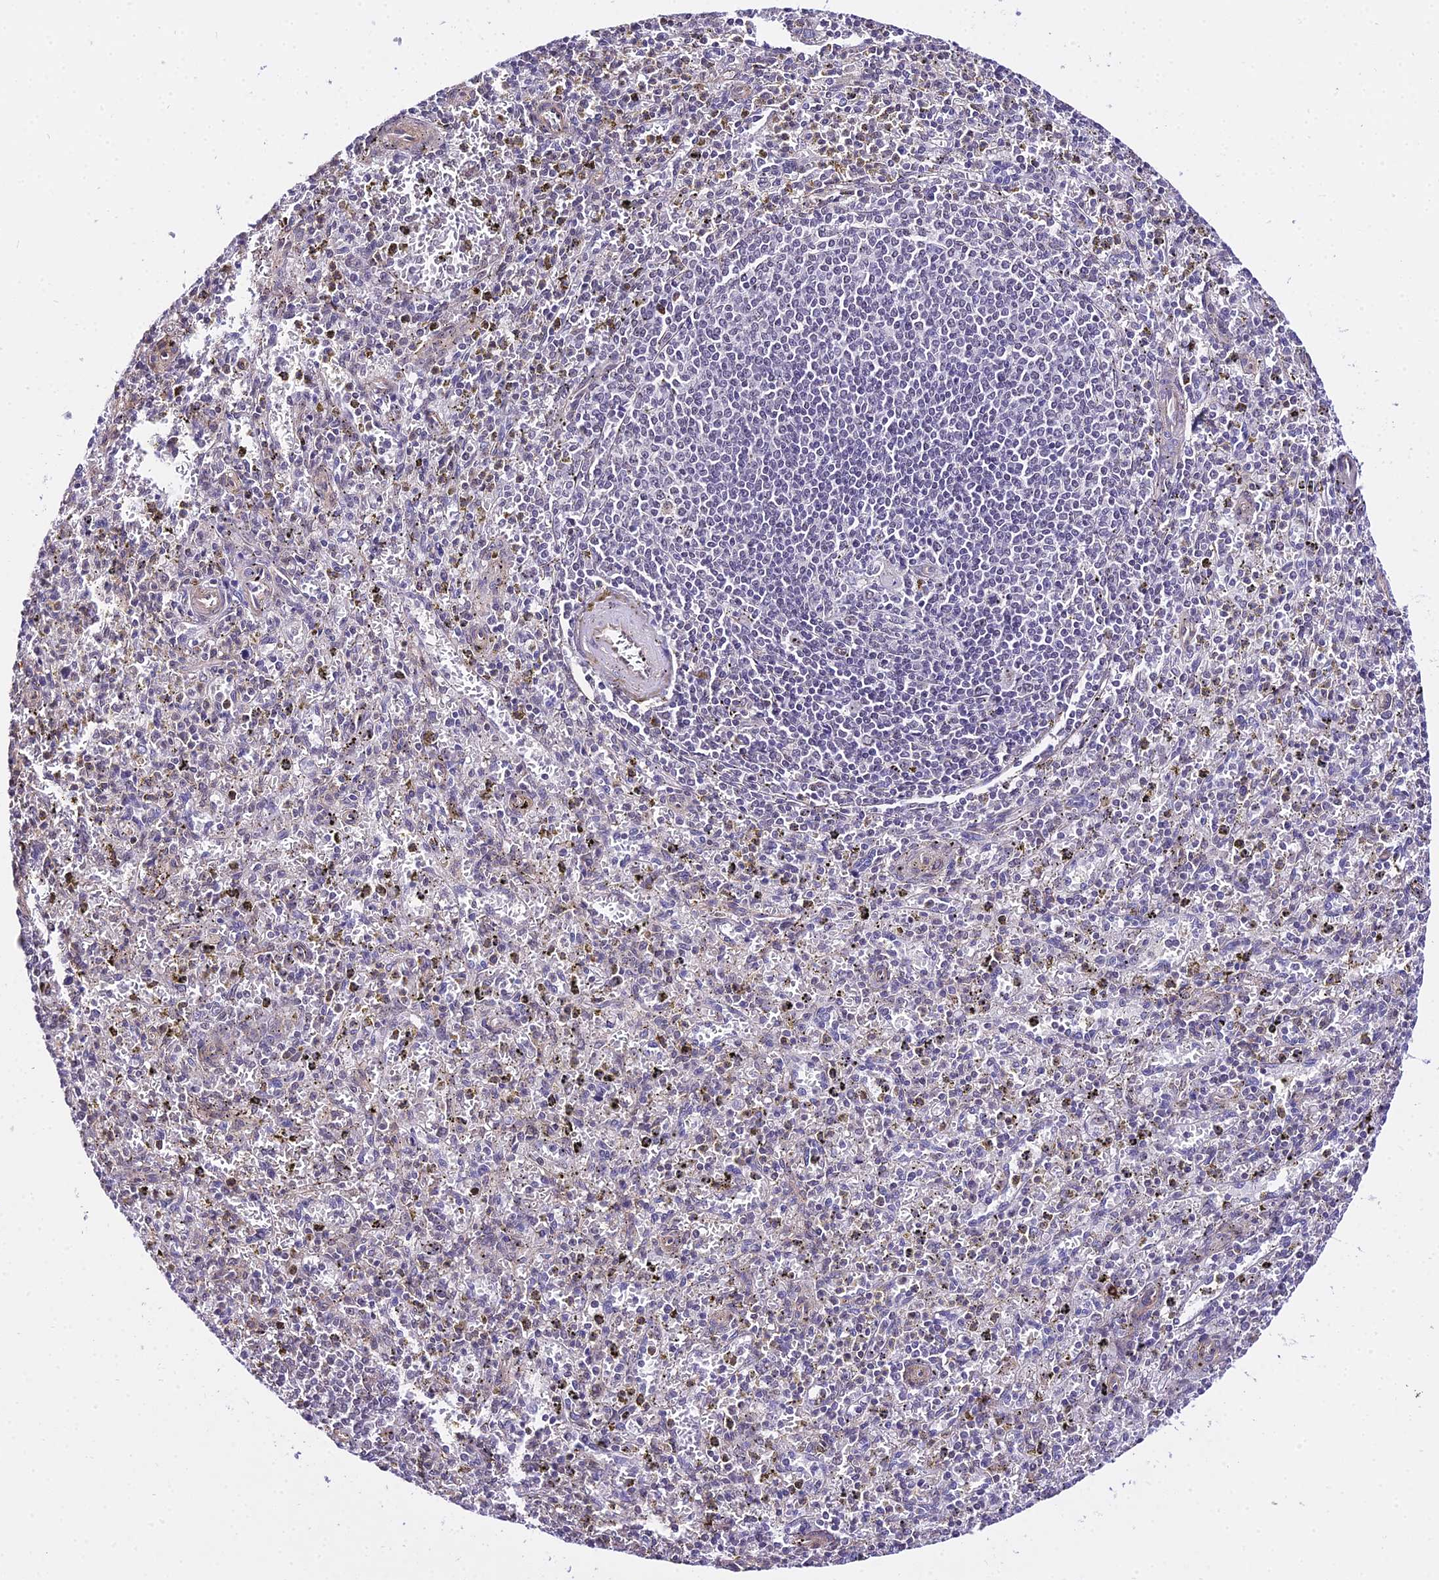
{"staining": {"intensity": "negative", "quantity": "none", "location": "none"}, "tissue": "spleen", "cell_type": "Cells in red pulp", "image_type": "normal", "snomed": [{"axis": "morphology", "description": "Normal tissue, NOS"}, {"axis": "topography", "description": "Spleen"}], "caption": "The immunohistochemistry (IHC) histopathology image has no significant positivity in cells in red pulp of spleen. Brightfield microscopy of immunohistochemistry stained with DAB (brown) and hematoxylin (blue), captured at high magnification.", "gene": "POLR2I", "patient": {"sex": "male", "age": 72}}